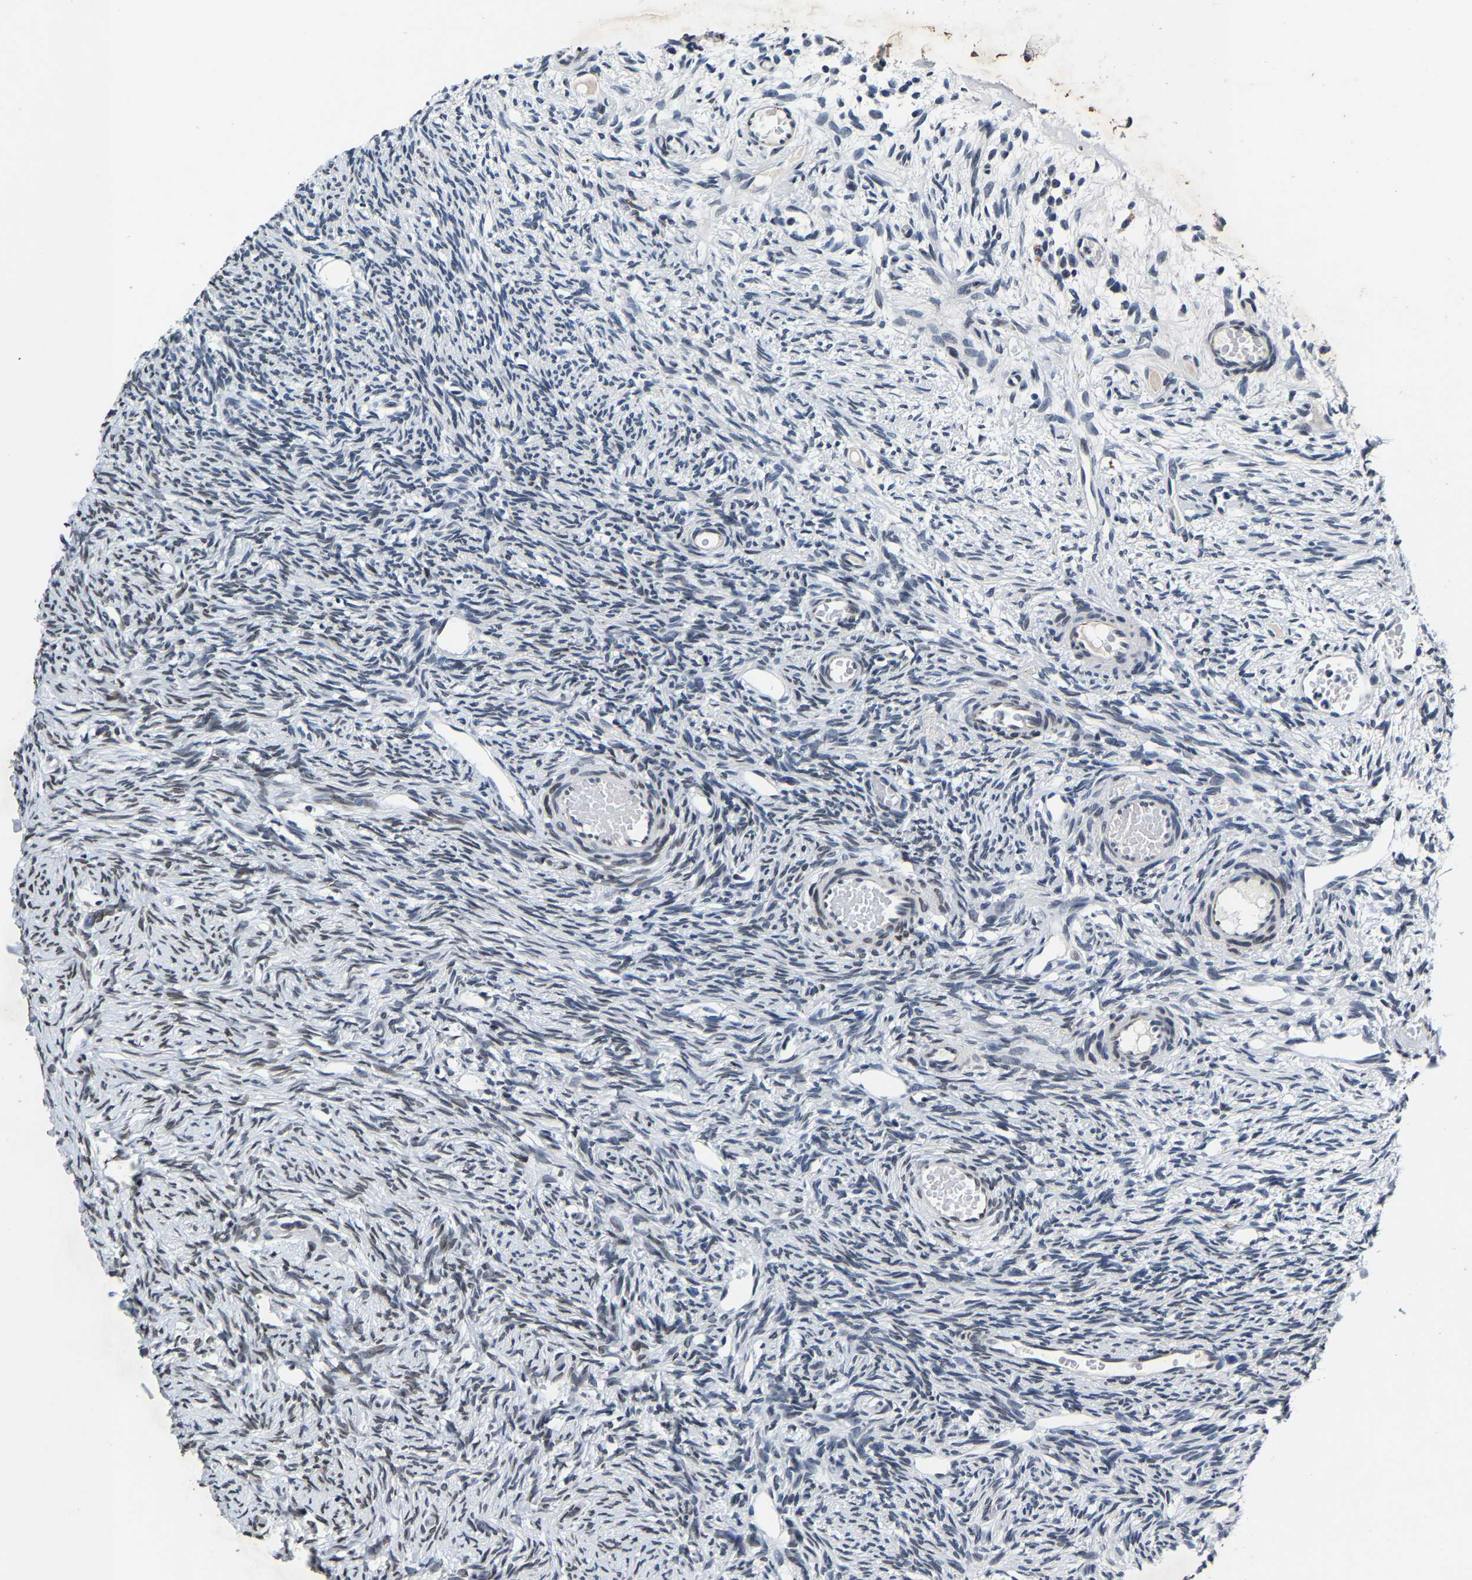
{"staining": {"intensity": "weak", "quantity": "25%-75%", "location": "nuclear"}, "tissue": "ovary", "cell_type": "Ovarian stroma cells", "image_type": "normal", "snomed": [{"axis": "morphology", "description": "Normal tissue, NOS"}, {"axis": "topography", "description": "Ovary"}], "caption": "This is an image of immunohistochemistry (IHC) staining of unremarkable ovary, which shows weak positivity in the nuclear of ovarian stroma cells.", "gene": "UBN2", "patient": {"sex": "female", "age": 33}}